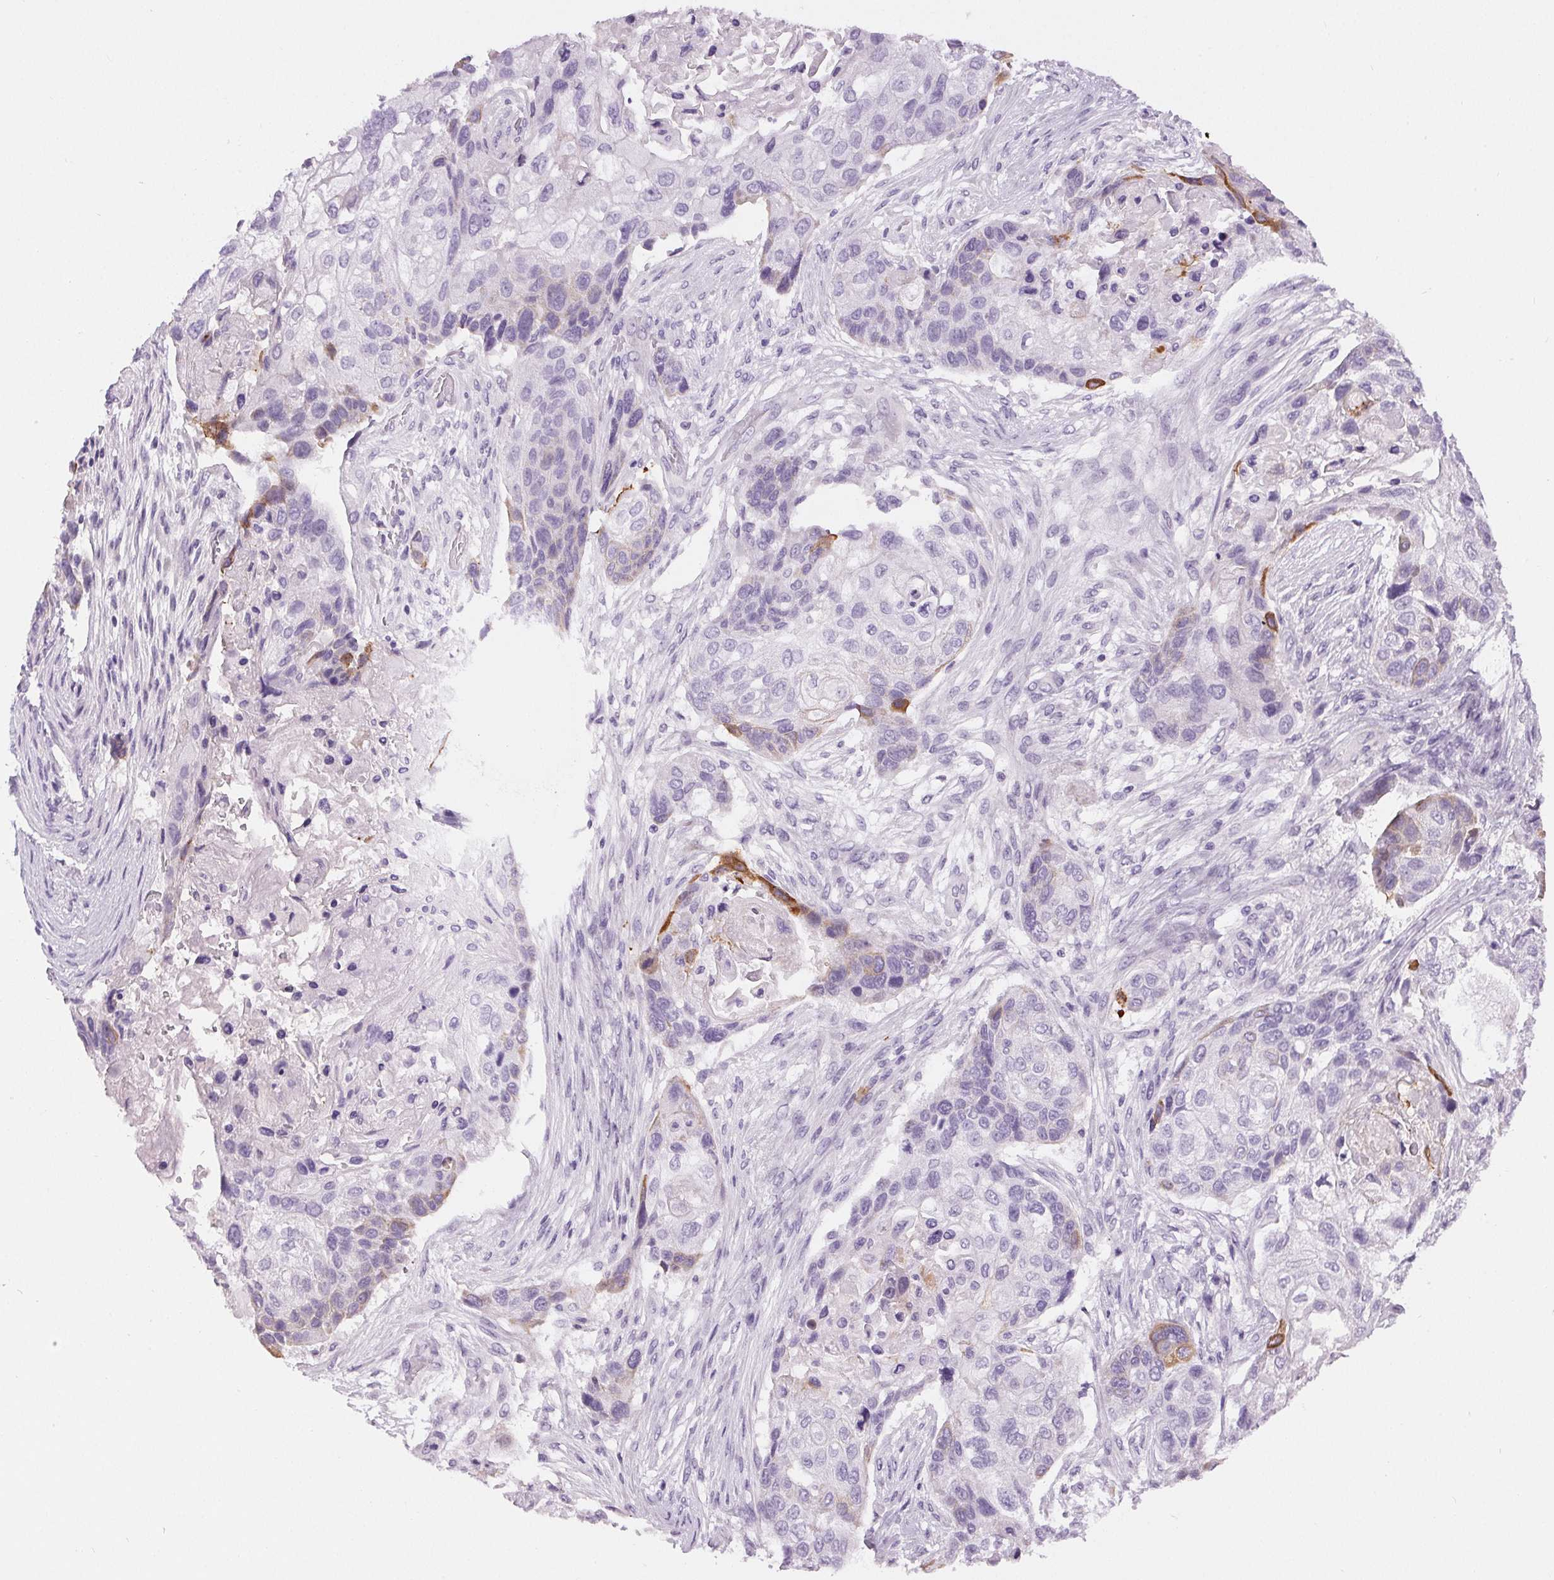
{"staining": {"intensity": "moderate", "quantity": "<25%", "location": "cytoplasmic/membranous"}, "tissue": "lung cancer", "cell_type": "Tumor cells", "image_type": "cancer", "snomed": [{"axis": "morphology", "description": "Squamous cell carcinoma, NOS"}, {"axis": "topography", "description": "Lung"}], "caption": "Lung squamous cell carcinoma stained with immunohistochemistry exhibits moderate cytoplasmic/membranous staining in approximately <25% of tumor cells.", "gene": "MISP", "patient": {"sex": "male", "age": 69}}